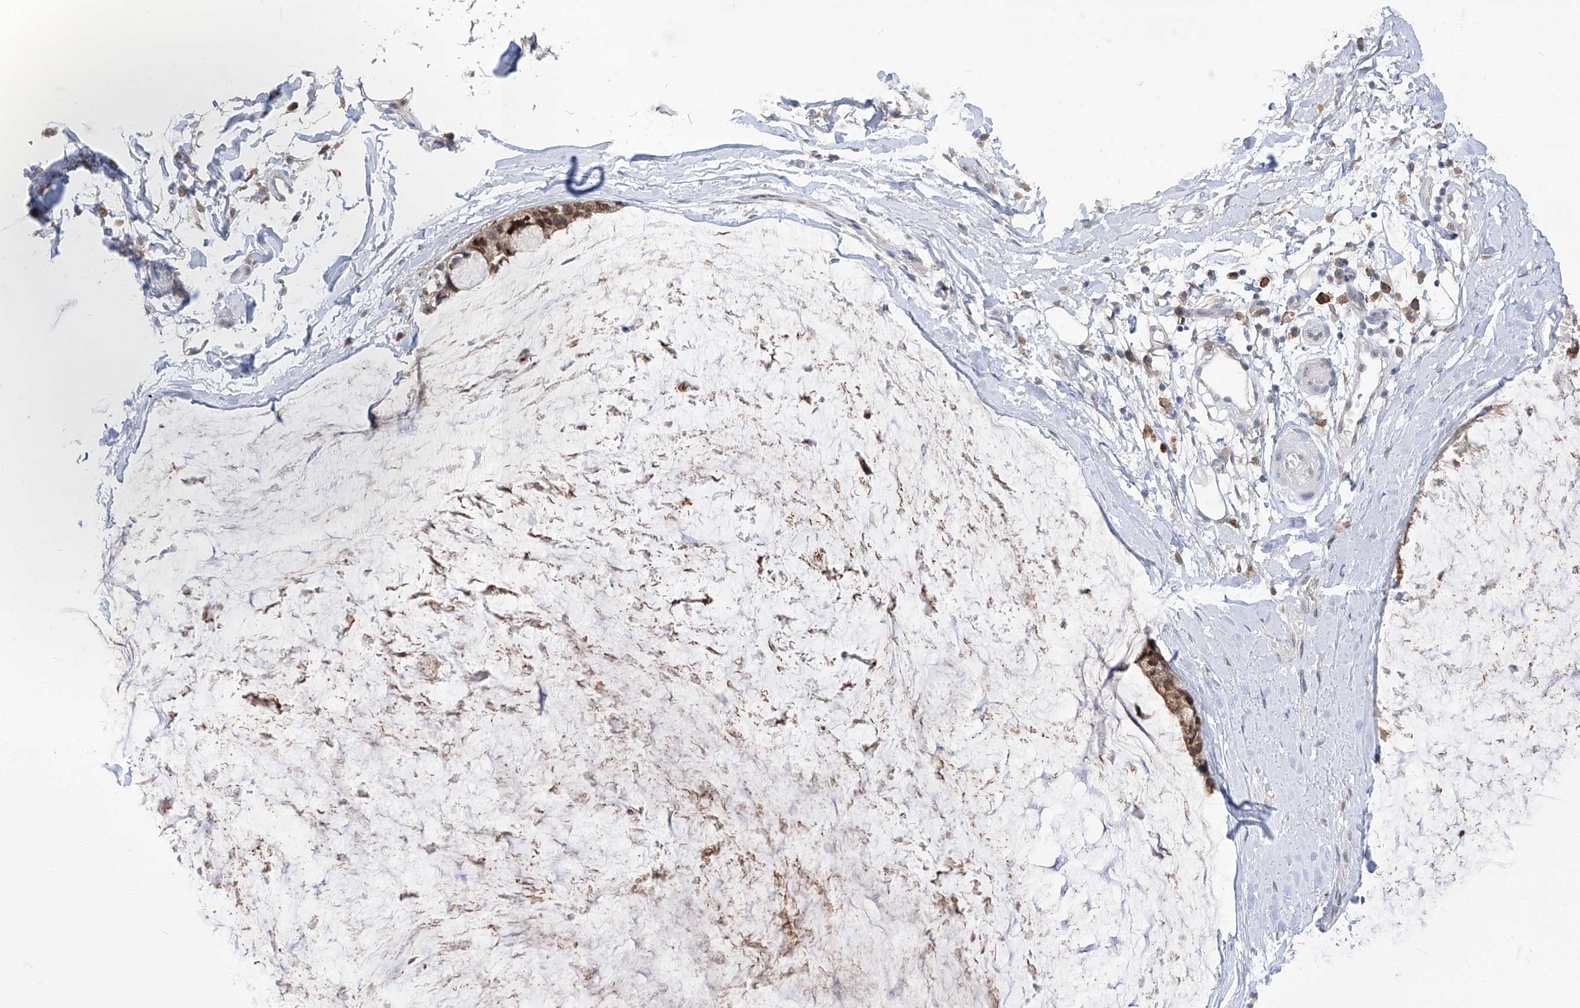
{"staining": {"intensity": "moderate", "quantity": ">75%", "location": "cytoplasmic/membranous,nuclear"}, "tissue": "ovarian cancer", "cell_type": "Tumor cells", "image_type": "cancer", "snomed": [{"axis": "morphology", "description": "Cystadenocarcinoma, mucinous, NOS"}, {"axis": "topography", "description": "Ovary"}], "caption": "Brown immunohistochemical staining in mucinous cystadenocarcinoma (ovarian) shows moderate cytoplasmic/membranous and nuclear positivity in about >75% of tumor cells. (Brightfield microscopy of DAB IHC at high magnification).", "gene": "BROX", "patient": {"sex": "female", "age": 39}}